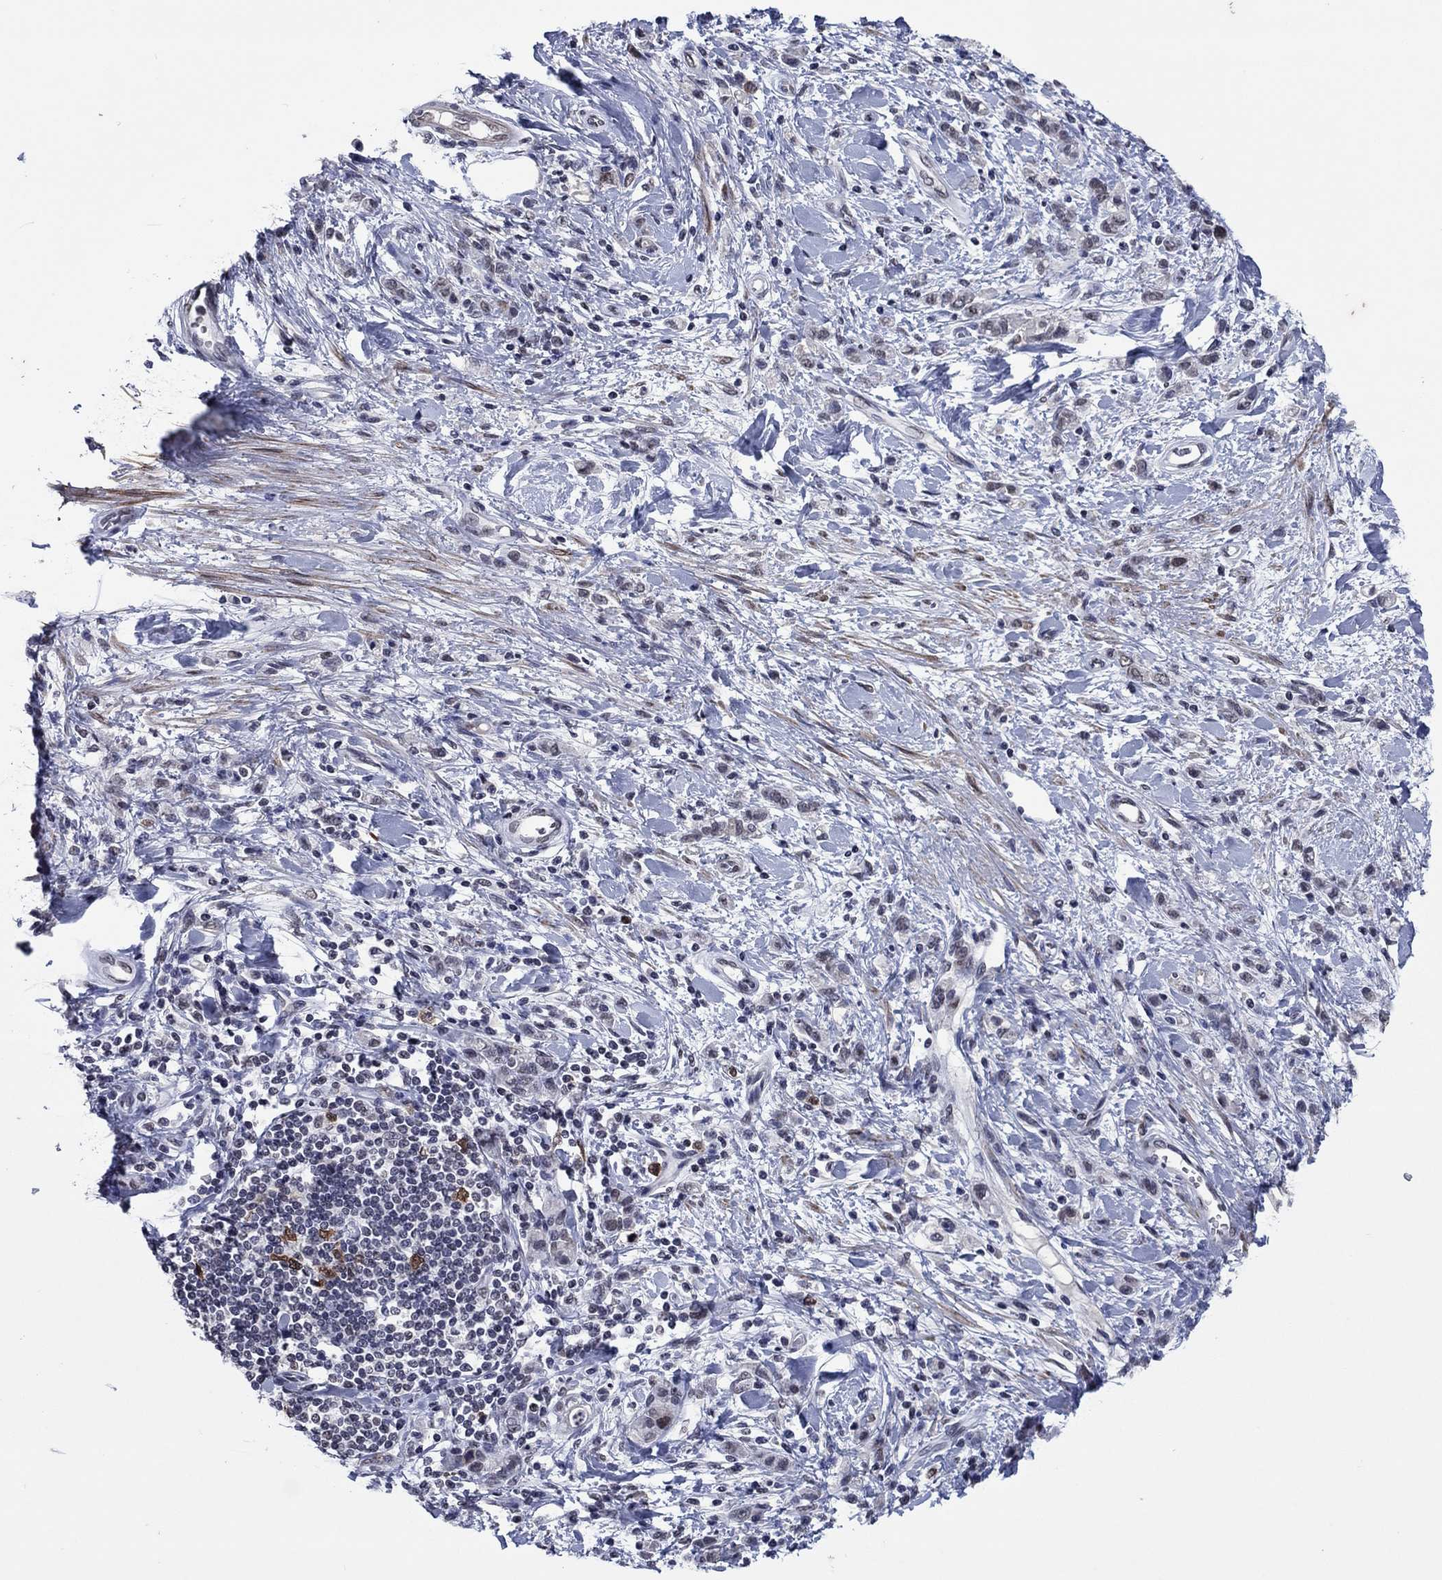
{"staining": {"intensity": "negative", "quantity": "none", "location": "none"}, "tissue": "stomach cancer", "cell_type": "Tumor cells", "image_type": "cancer", "snomed": [{"axis": "morphology", "description": "Adenocarcinoma, NOS"}, {"axis": "topography", "description": "Stomach"}], "caption": "This is an immunohistochemistry (IHC) image of human stomach cancer (adenocarcinoma). There is no staining in tumor cells.", "gene": "TYMS", "patient": {"sex": "male", "age": 77}}